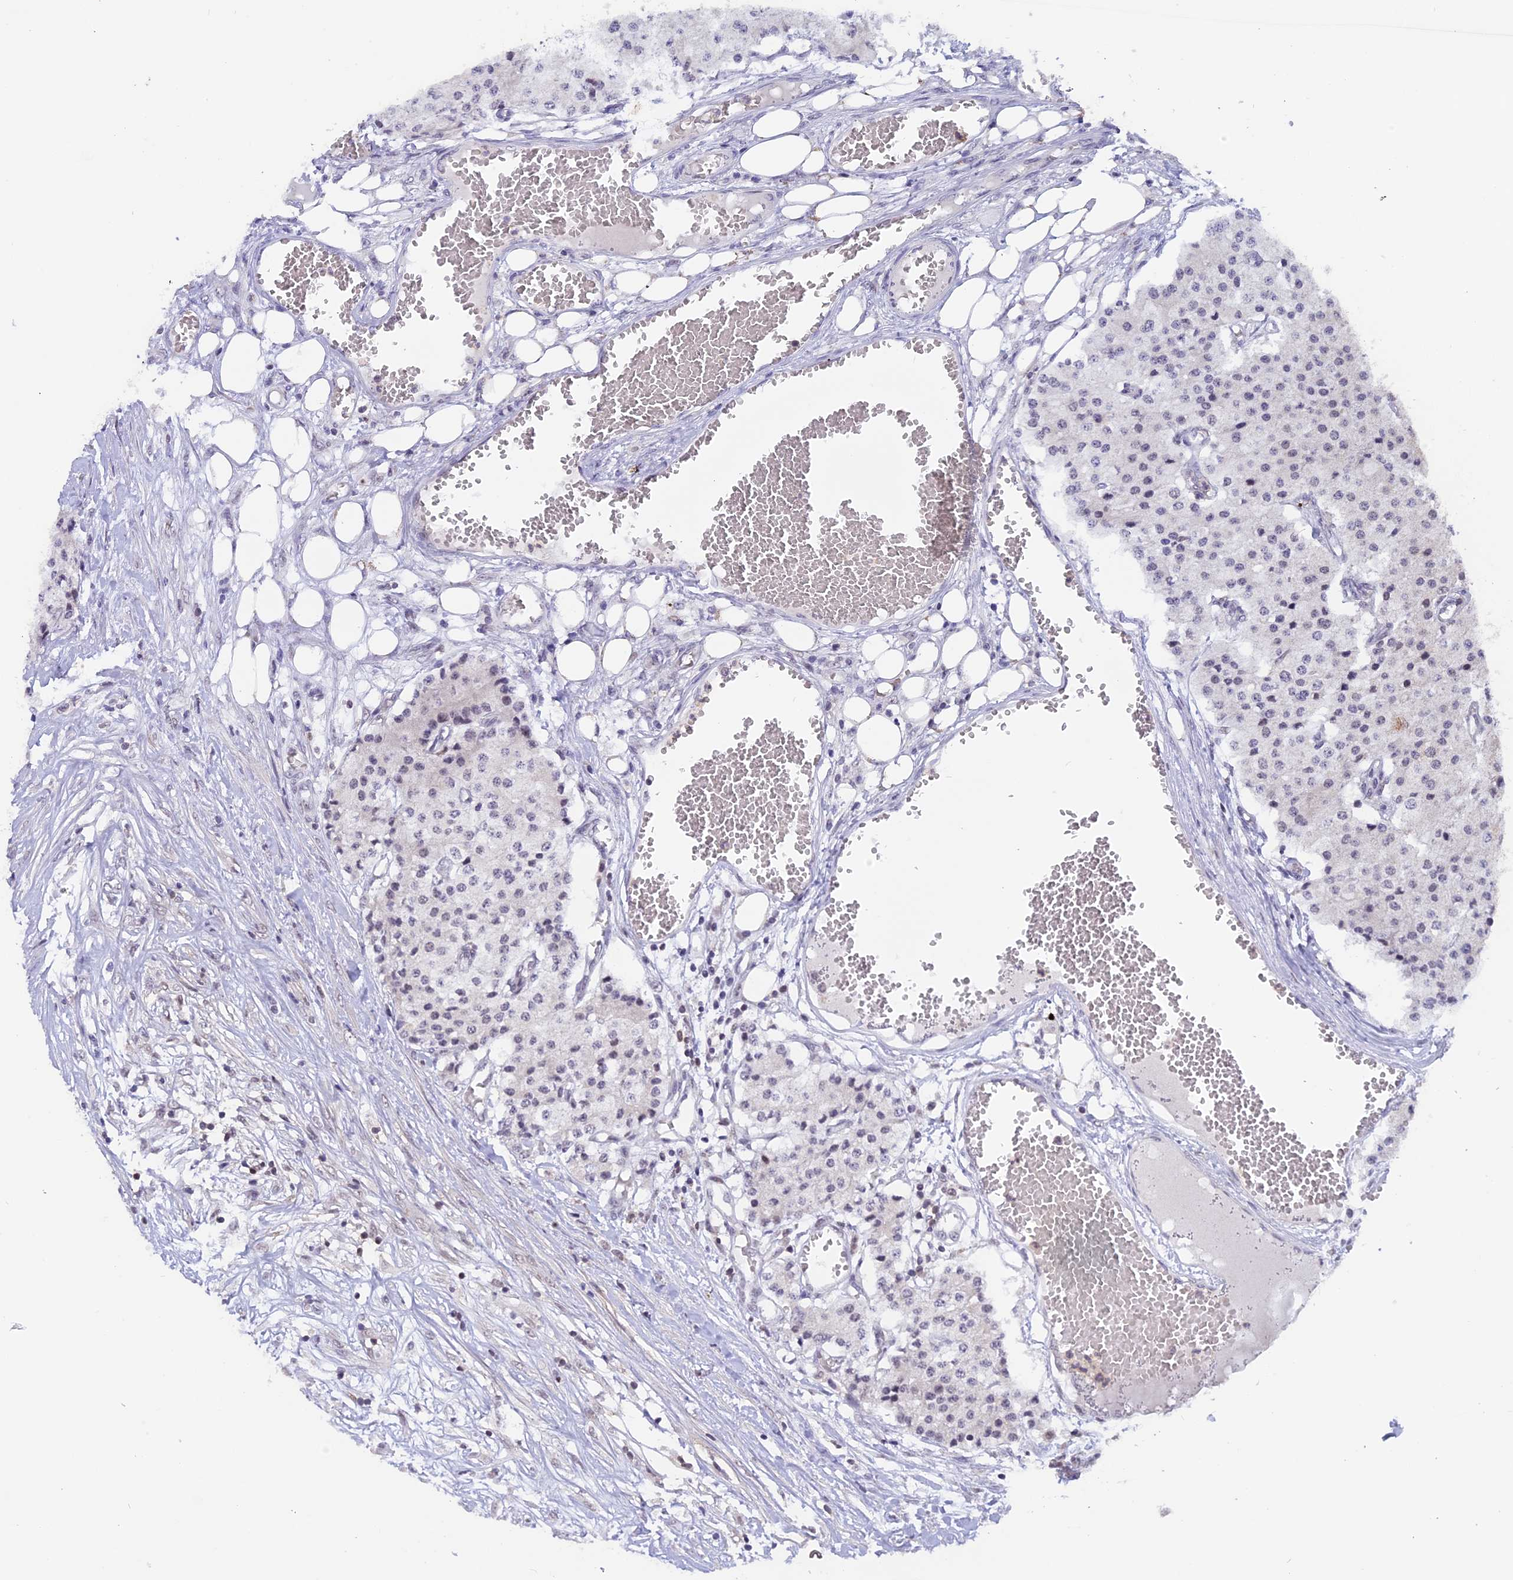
{"staining": {"intensity": "weak", "quantity": "<25%", "location": "nuclear"}, "tissue": "carcinoid", "cell_type": "Tumor cells", "image_type": "cancer", "snomed": [{"axis": "morphology", "description": "Carcinoid, malignant, NOS"}, {"axis": "topography", "description": "Colon"}], "caption": "IHC histopathology image of neoplastic tissue: malignant carcinoid stained with DAB reveals no significant protein staining in tumor cells.", "gene": "TADA3", "patient": {"sex": "female", "age": 52}}